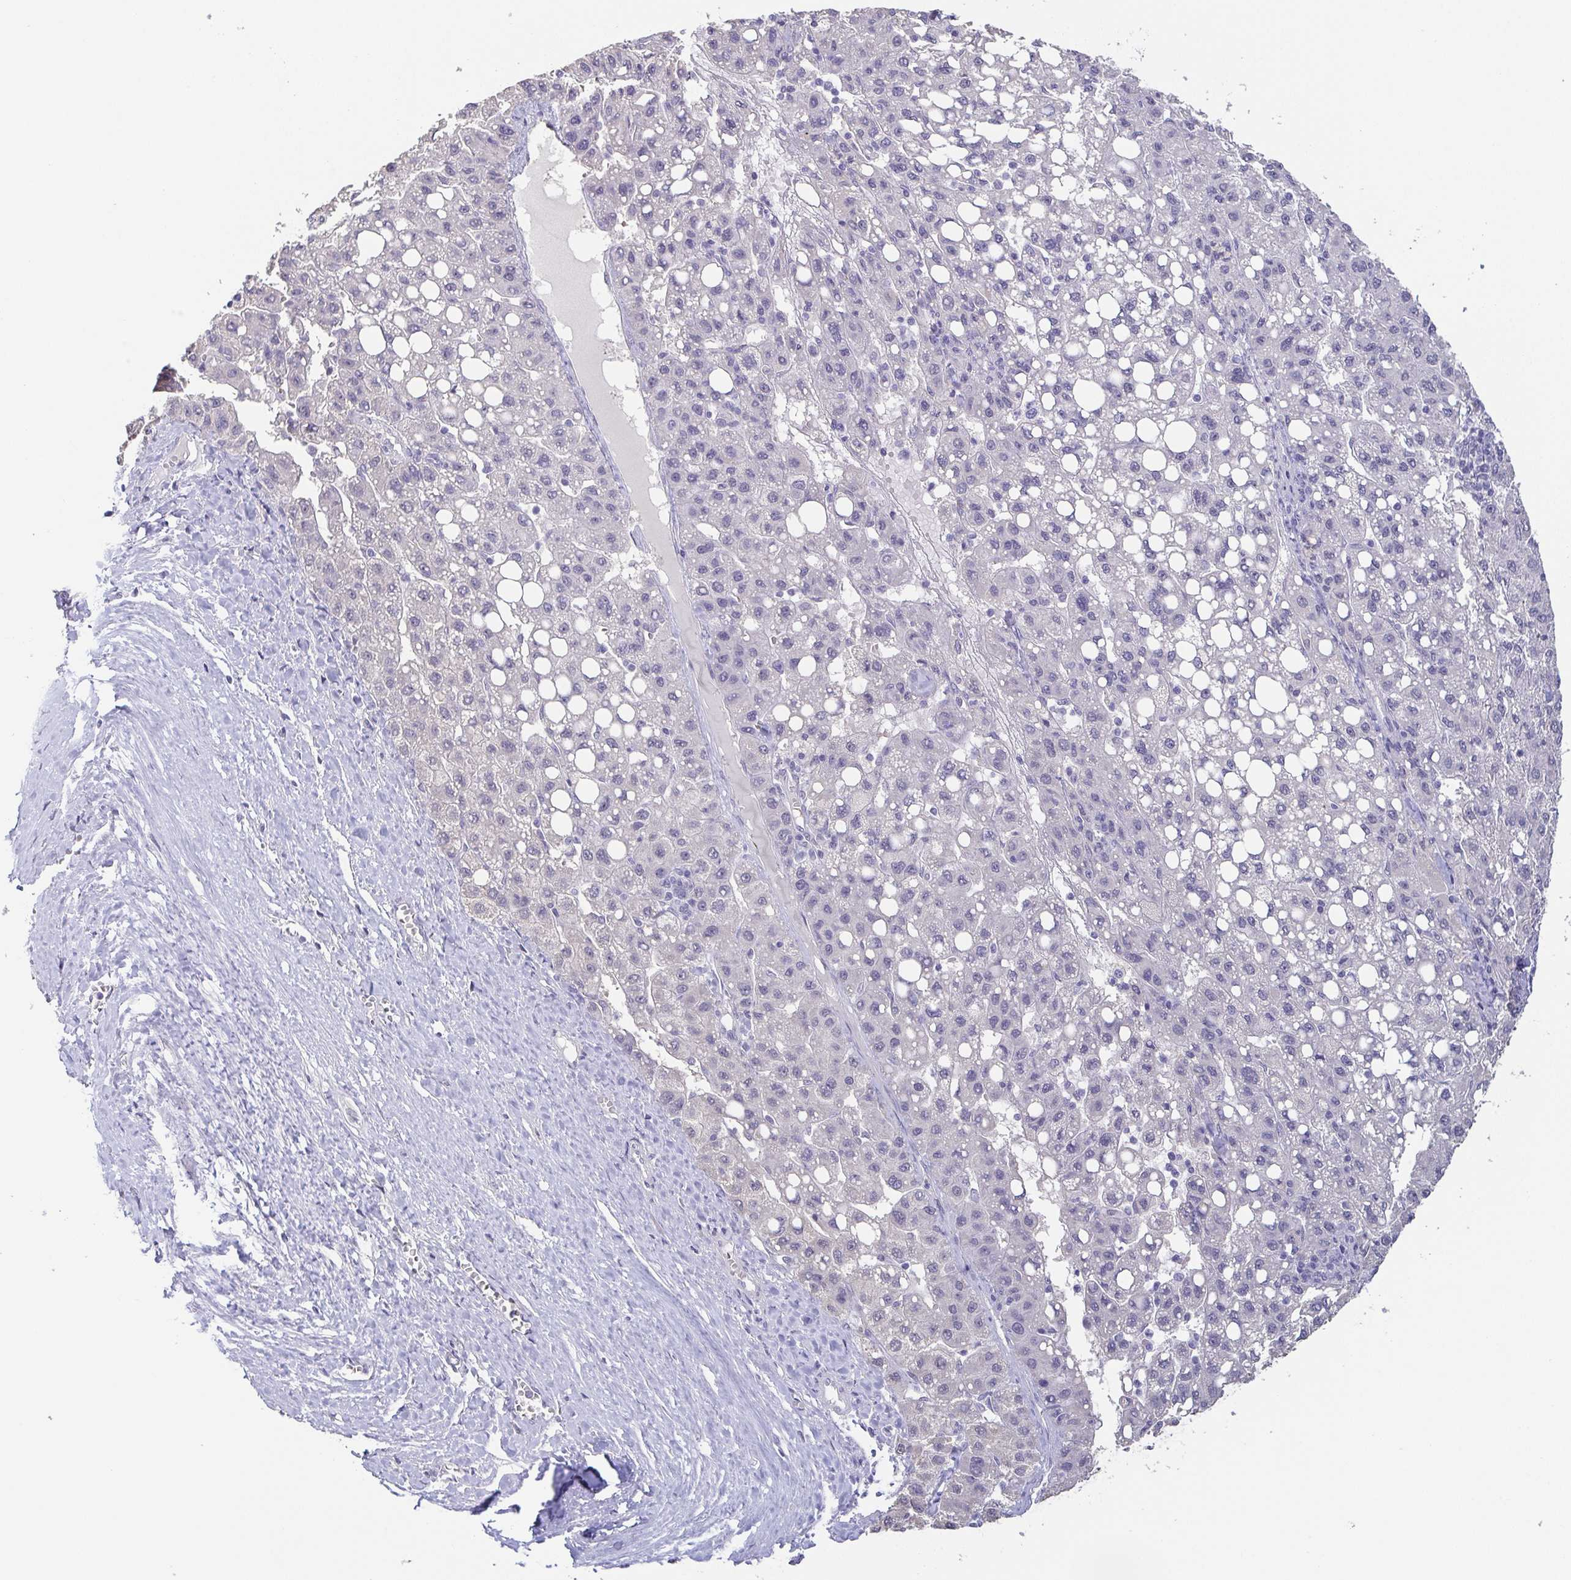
{"staining": {"intensity": "negative", "quantity": "none", "location": "none"}, "tissue": "liver cancer", "cell_type": "Tumor cells", "image_type": "cancer", "snomed": [{"axis": "morphology", "description": "Carcinoma, Hepatocellular, NOS"}, {"axis": "topography", "description": "Liver"}], "caption": "IHC micrograph of hepatocellular carcinoma (liver) stained for a protein (brown), which reveals no positivity in tumor cells. (IHC, brightfield microscopy, high magnification).", "gene": "NEFH", "patient": {"sex": "female", "age": 82}}